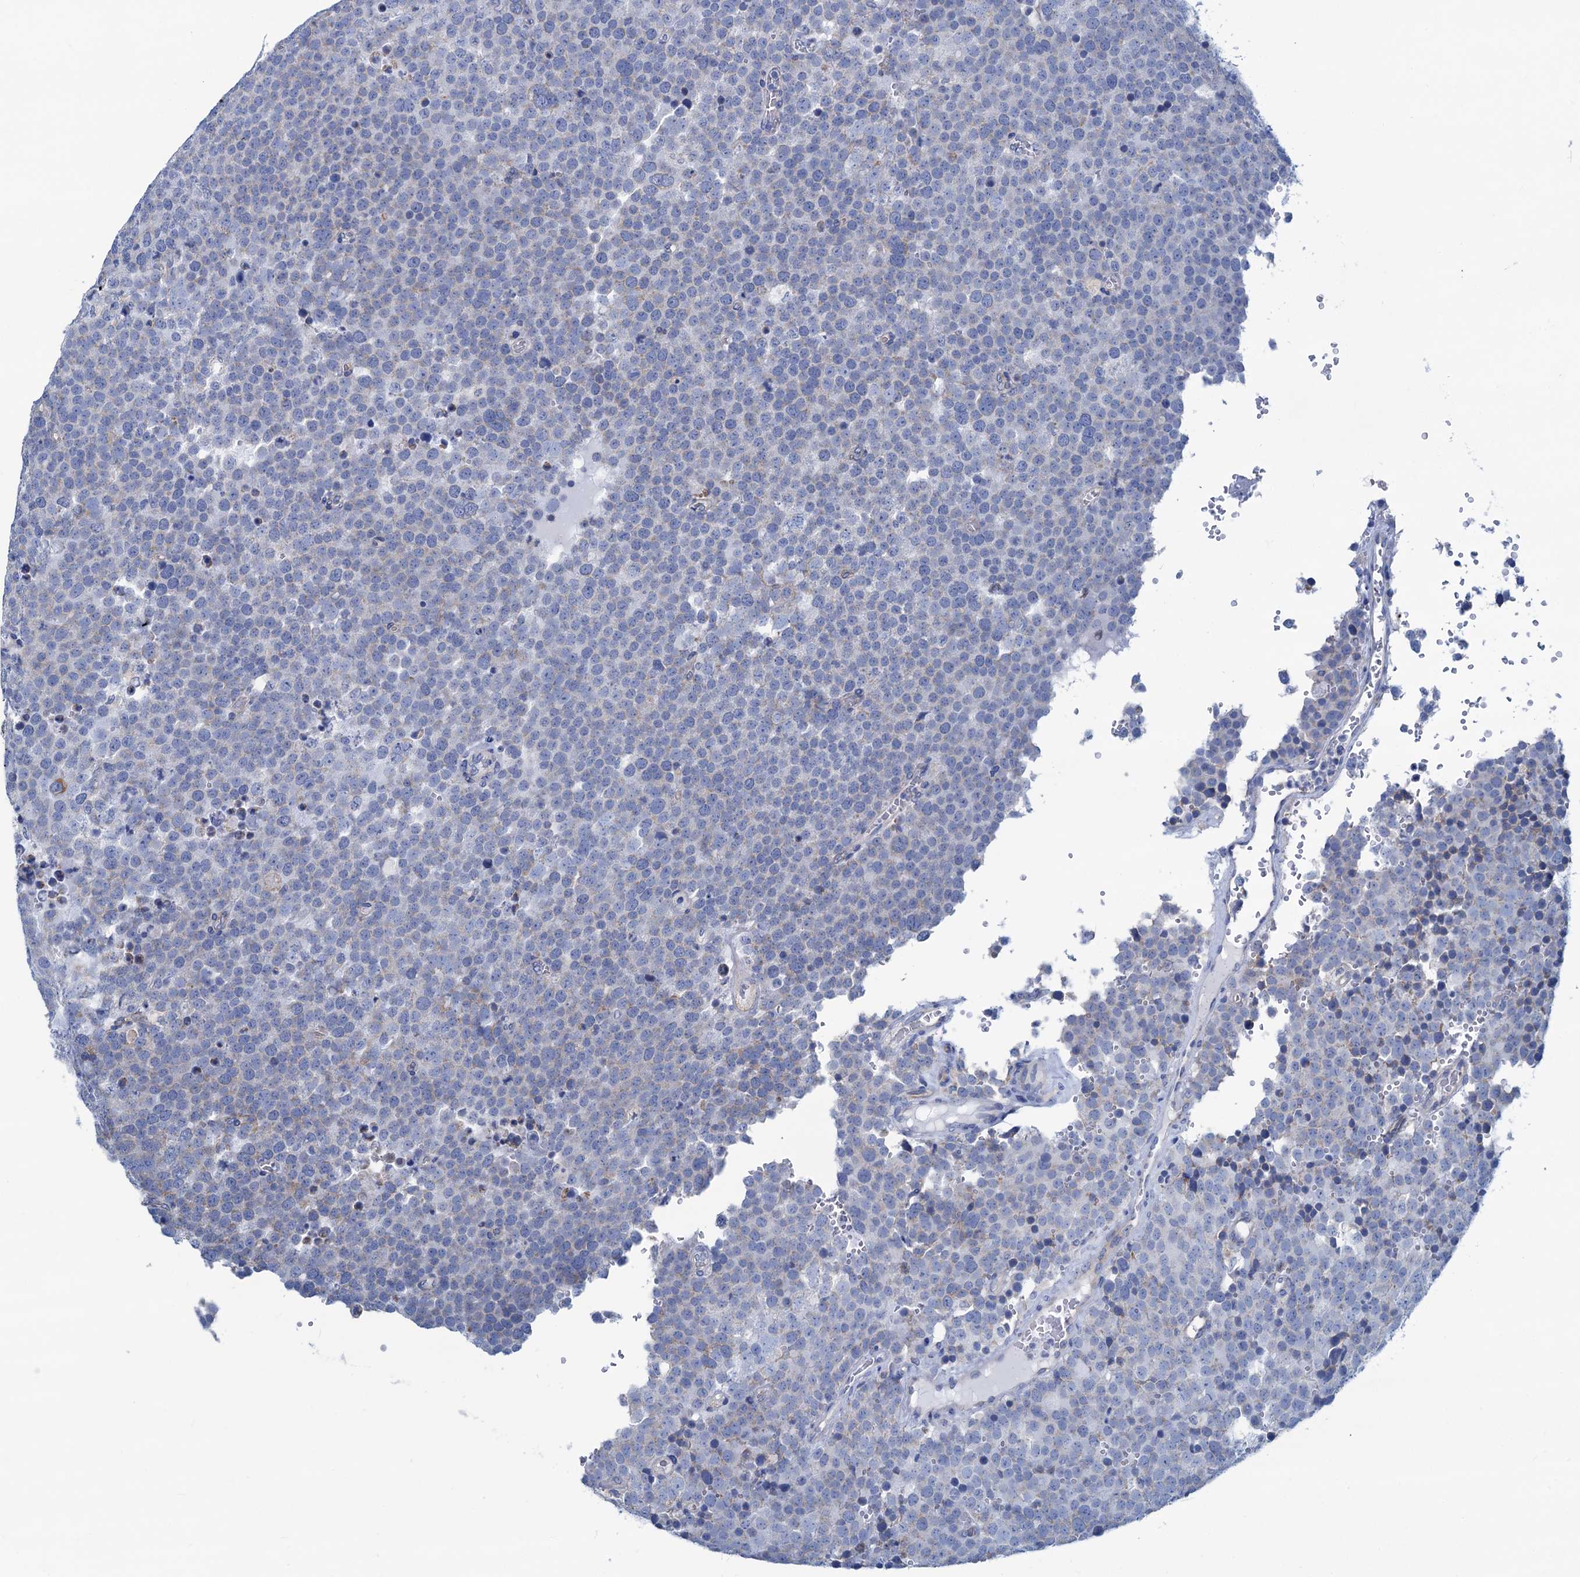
{"staining": {"intensity": "negative", "quantity": "none", "location": "none"}, "tissue": "testis cancer", "cell_type": "Tumor cells", "image_type": "cancer", "snomed": [{"axis": "morphology", "description": "Seminoma, NOS"}, {"axis": "topography", "description": "Testis"}], "caption": "Immunohistochemical staining of human testis cancer (seminoma) shows no significant staining in tumor cells.", "gene": "SLC1A3", "patient": {"sex": "male", "age": 71}}